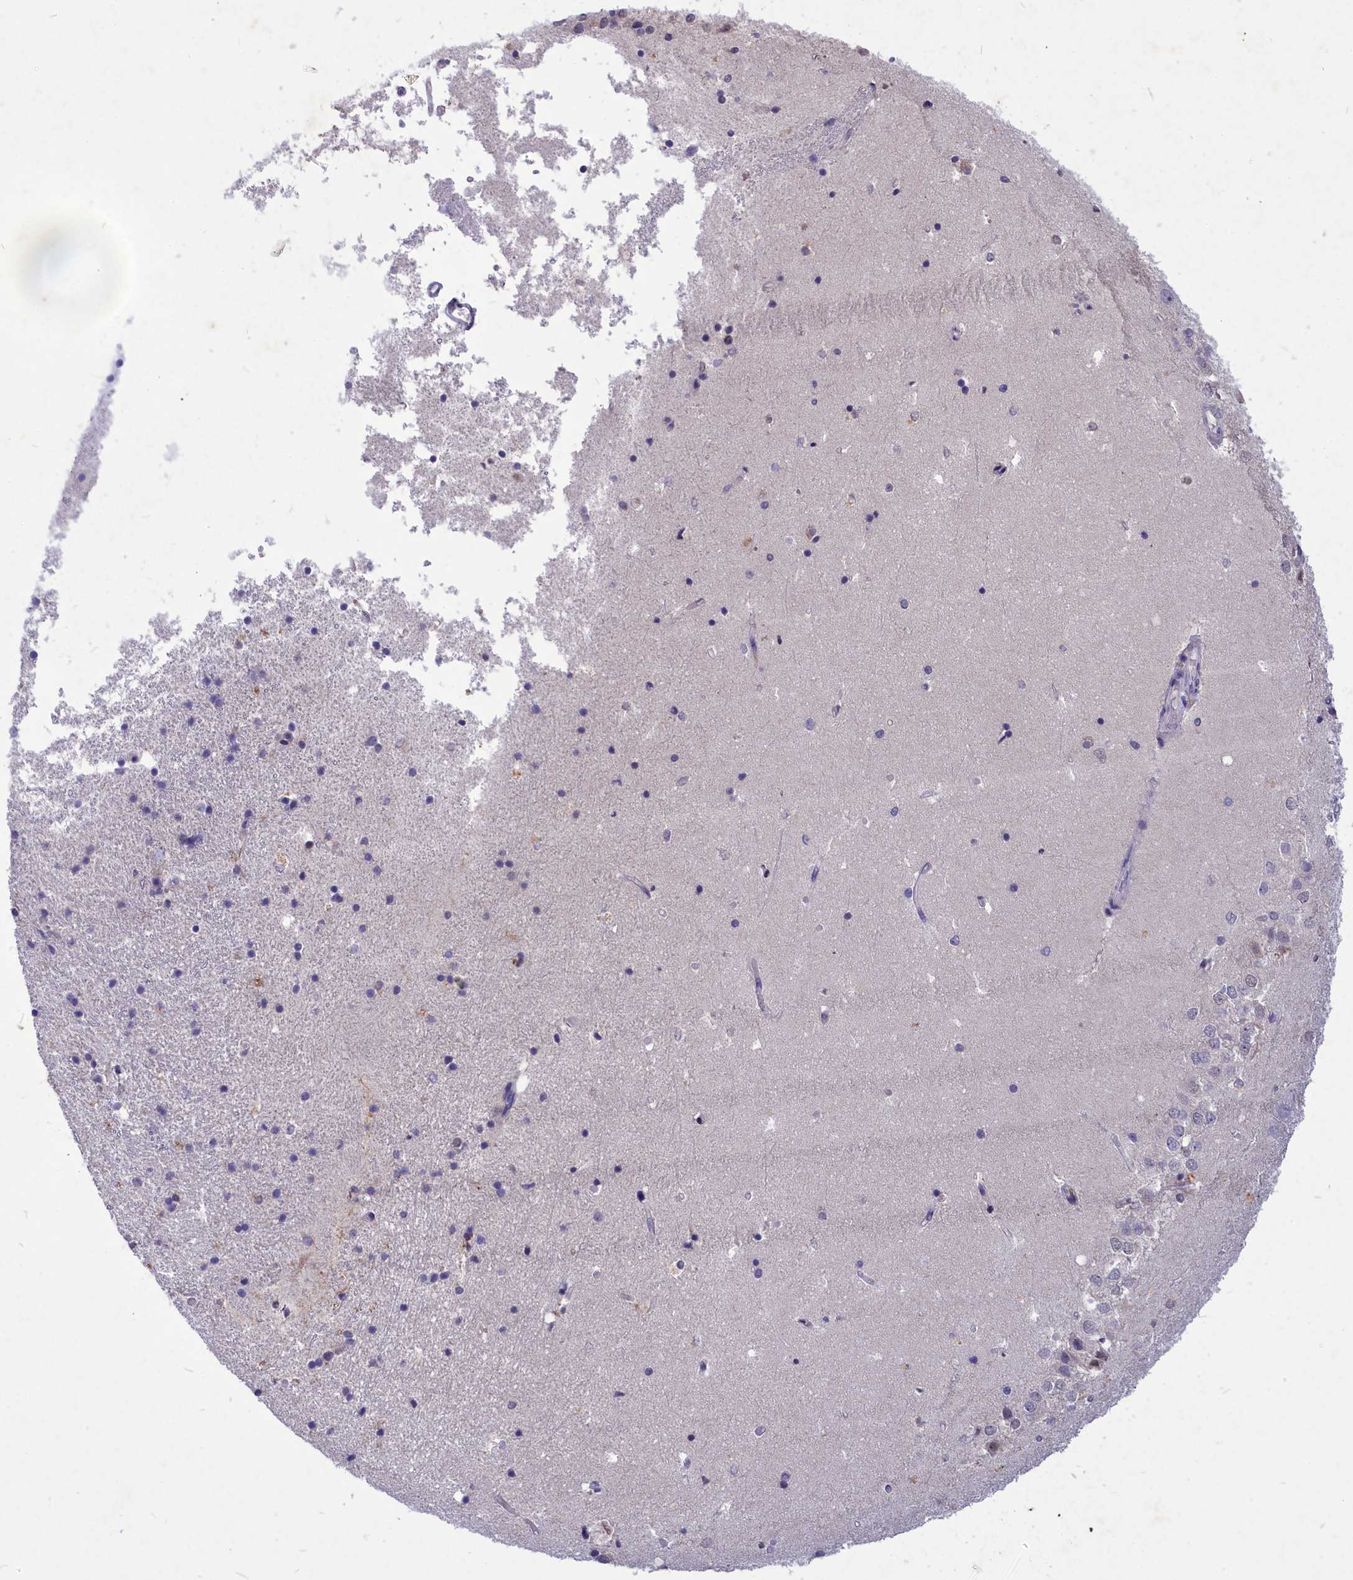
{"staining": {"intensity": "negative", "quantity": "none", "location": "none"}, "tissue": "hippocampus", "cell_type": "Glial cells", "image_type": "normal", "snomed": [{"axis": "morphology", "description": "Normal tissue, NOS"}, {"axis": "topography", "description": "Hippocampus"}], "caption": "This micrograph is of benign hippocampus stained with immunohistochemistry to label a protein in brown with the nuclei are counter-stained blue. There is no expression in glial cells.", "gene": "DEFB119", "patient": {"sex": "female", "age": 52}}